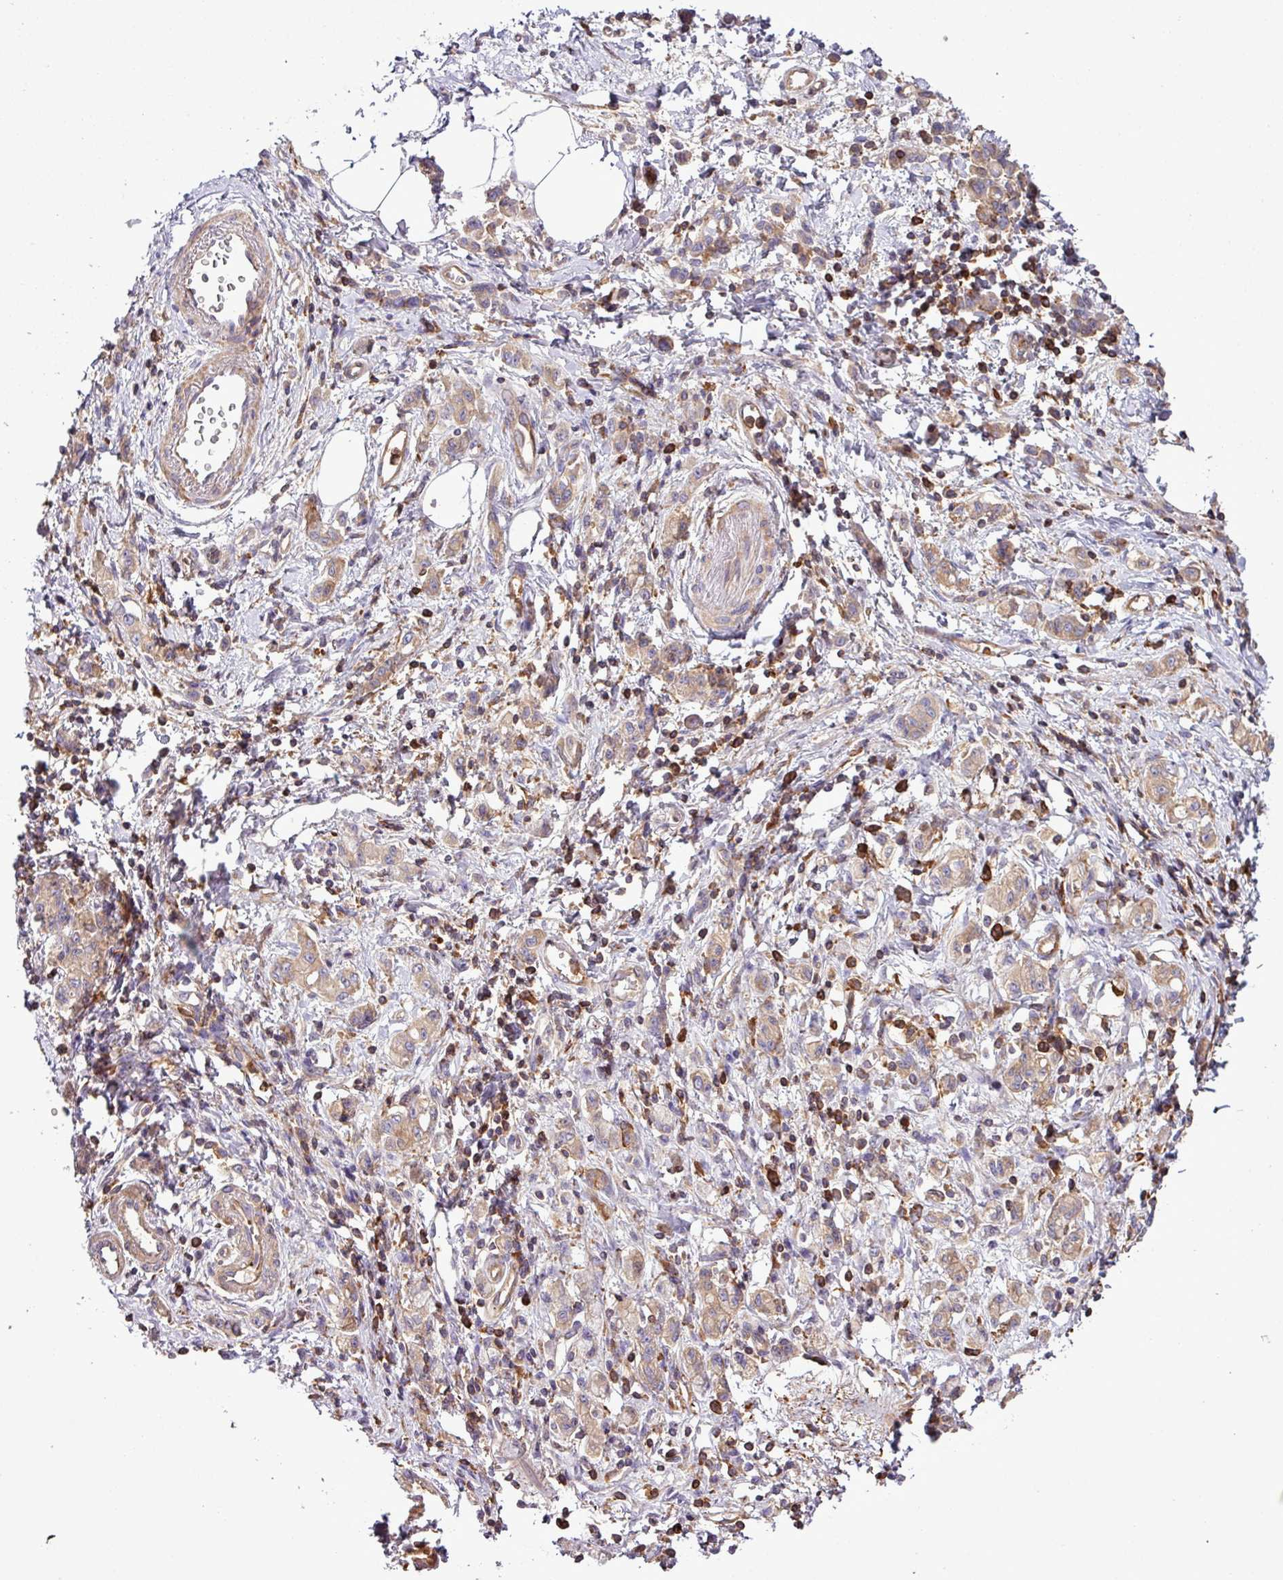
{"staining": {"intensity": "weak", "quantity": ">75%", "location": "cytoplasmic/membranous"}, "tissue": "stomach cancer", "cell_type": "Tumor cells", "image_type": "cancer", "snomed": [{"axis": "morphology", "description": "Adenocarcinoma, NOS"}, {"axis": "topography", "description": "Stomach"}], "caption": "IHC image of neoplastic tissue: stomach adenocarcinoma stained using immunohistochemistry (IHC) shows low levels of weak protein expression localized specifically in the cytoplasmic/membranous of tumor cells, appearing as a cytoplasmic/membranous brown color.", "gene": "PGAP6", "patient": {"sex": "male", "age": 77}}